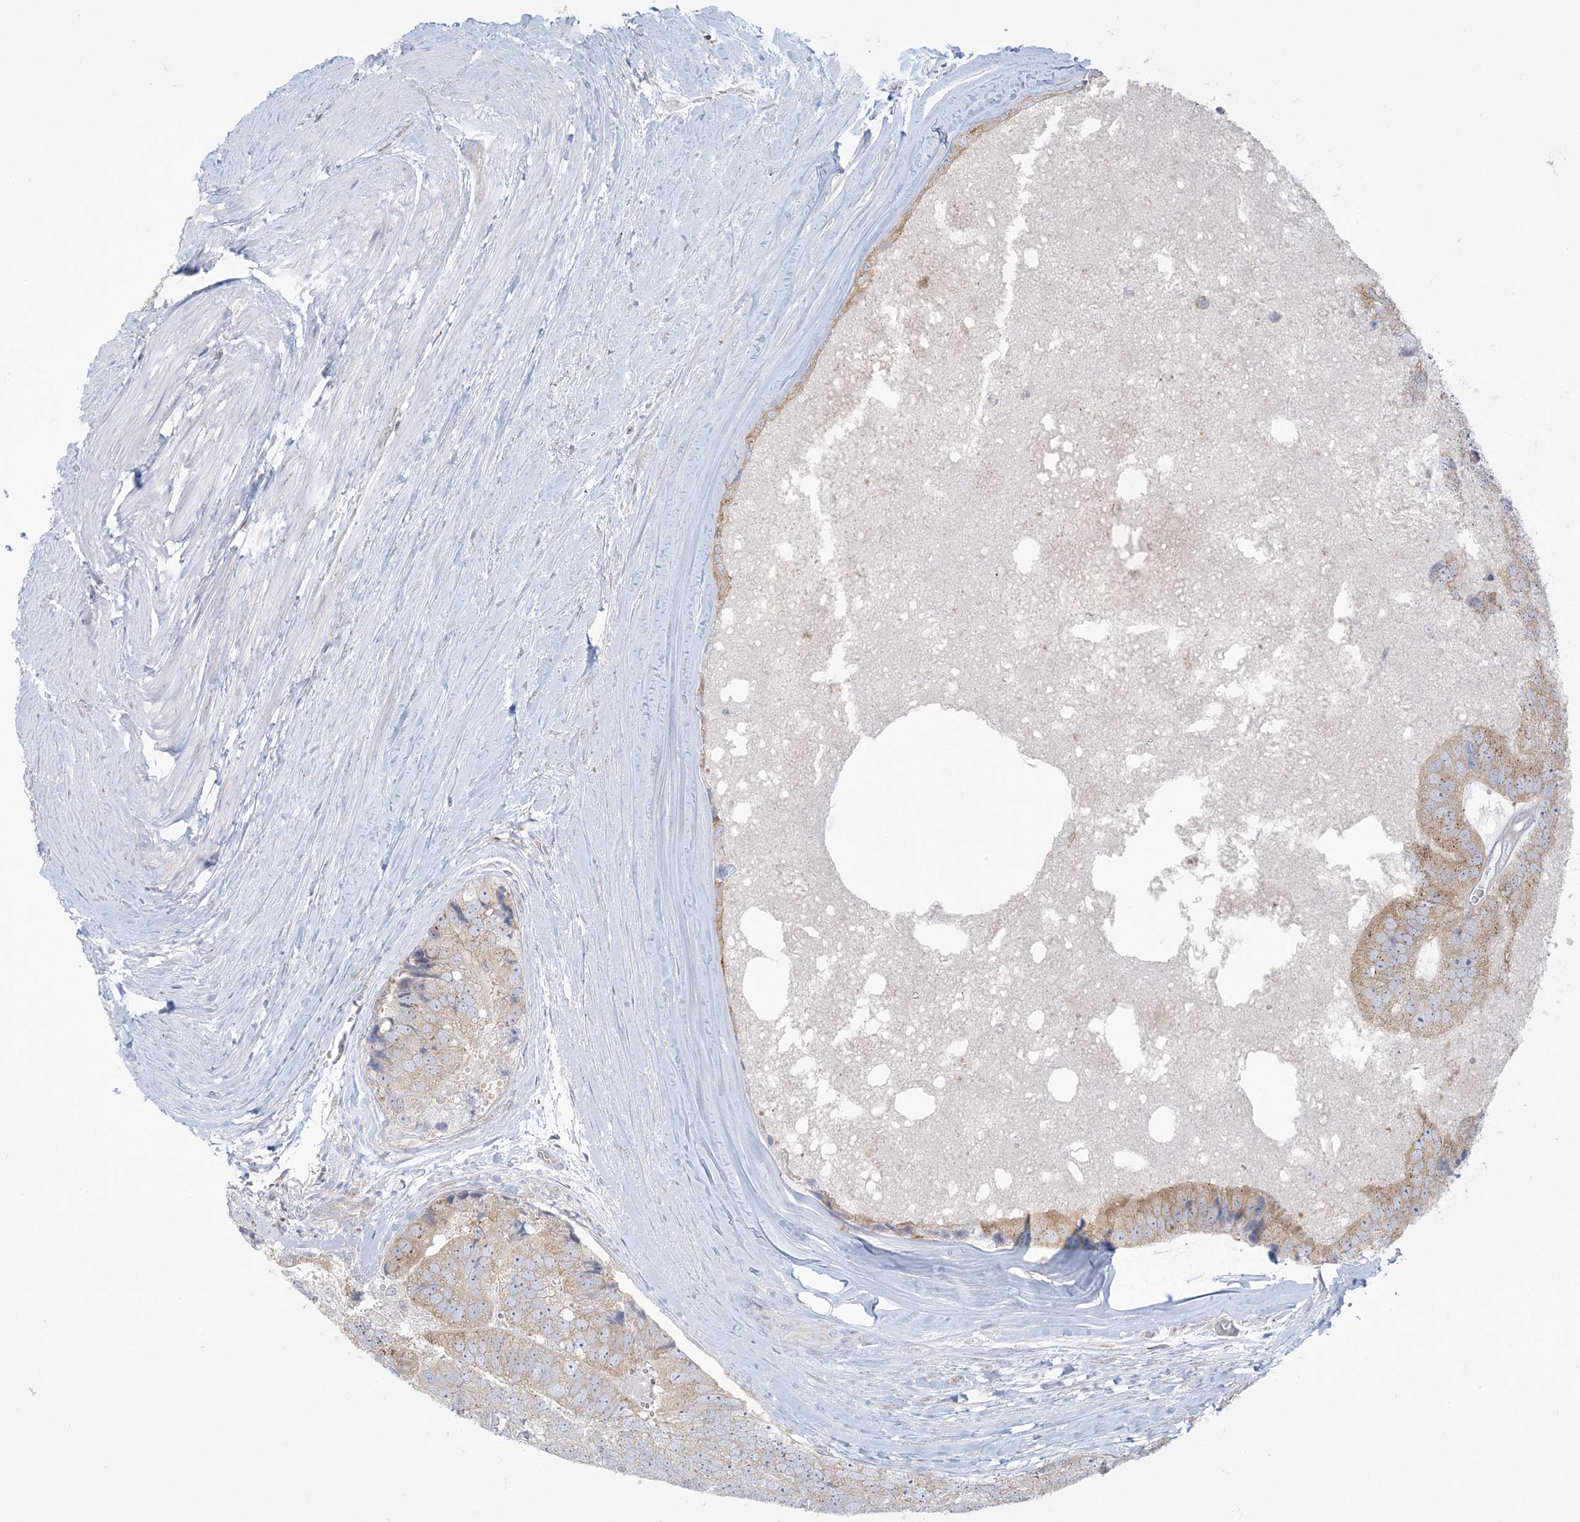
{"staining": {"intensity": "moderate", "quantity": ">75%", "location": "cytoplasmic/membranous"}, "tissue": "prostate cancer", "cell_type": "Tumor cells", "image_type": "cancer", "snomed": [{"axis": "morphology", "description": "Adenocarcinoma, High grade"}, {"axis": "topography", "description": "Prostate"}], "caption": "A photomicrograph of prostate cancer stained for a protein reveals moderate cytoplasmic/membranous brown staining in tumor cells. Using DAB (brown) and hematoxylin (blue) stains, captured at high magnification using brightfield microscopy.", "gene": "SLAMF9", "patient": {"sex": "male", "age": 70}}